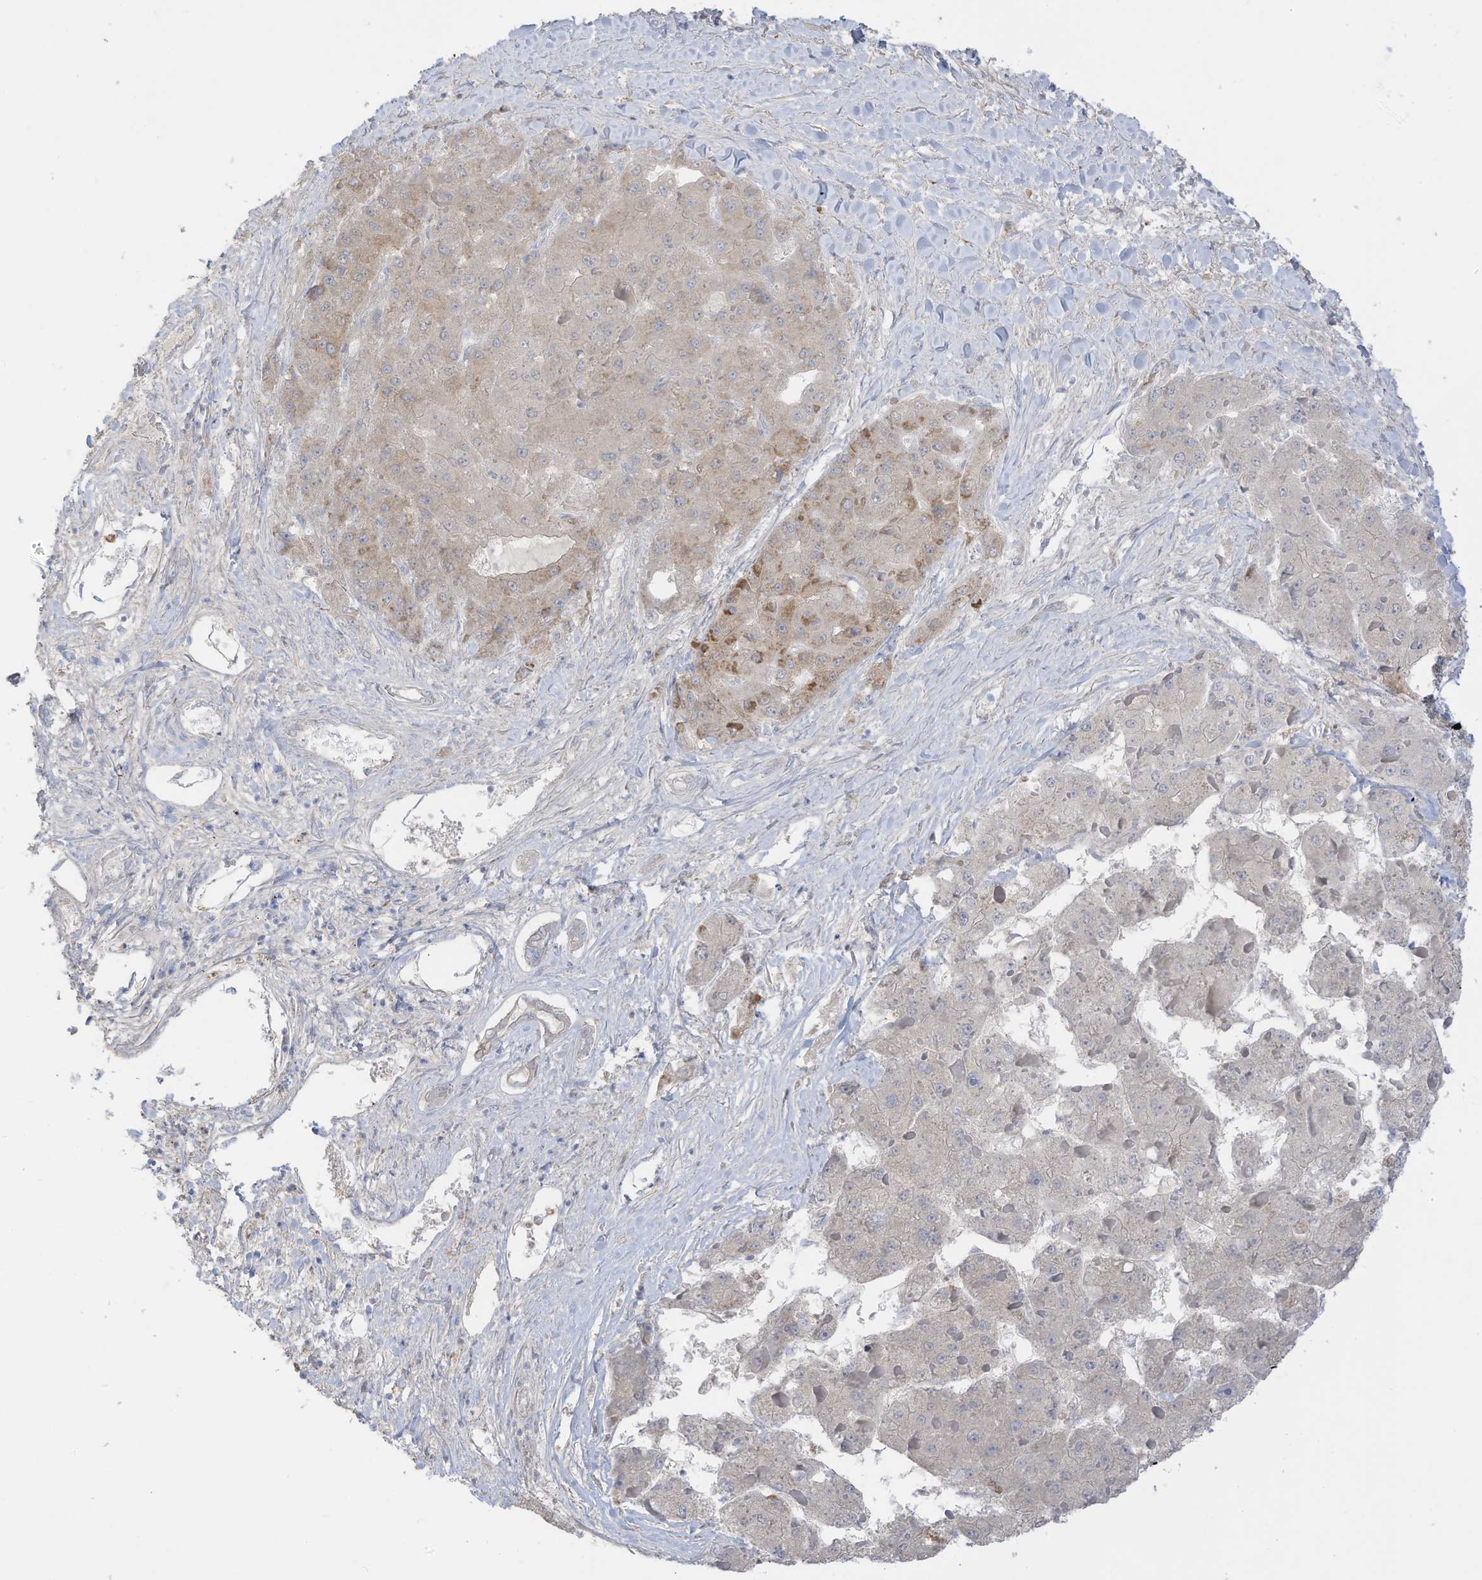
{"staining": {"intensity": "negative", "quantity": "none", "location": "none"}, "tissue": "liver cancer", "cell_type": "Tumor cells", "image_type": "cancer", "snomed": [{"axis": "morphology", "description": "Carcinoma, Hepatocellular, NOS"}, {"axis": "topography", "description": "Liver"}], "caption": "This is an immunohistochemistry (IHC) histopathology image of liver cancer (hepatocellular carcinoma). There is no positivity in tumor cells.", "gene": "HSD17B13", "patient": {"sex": "female", "age": 73}}